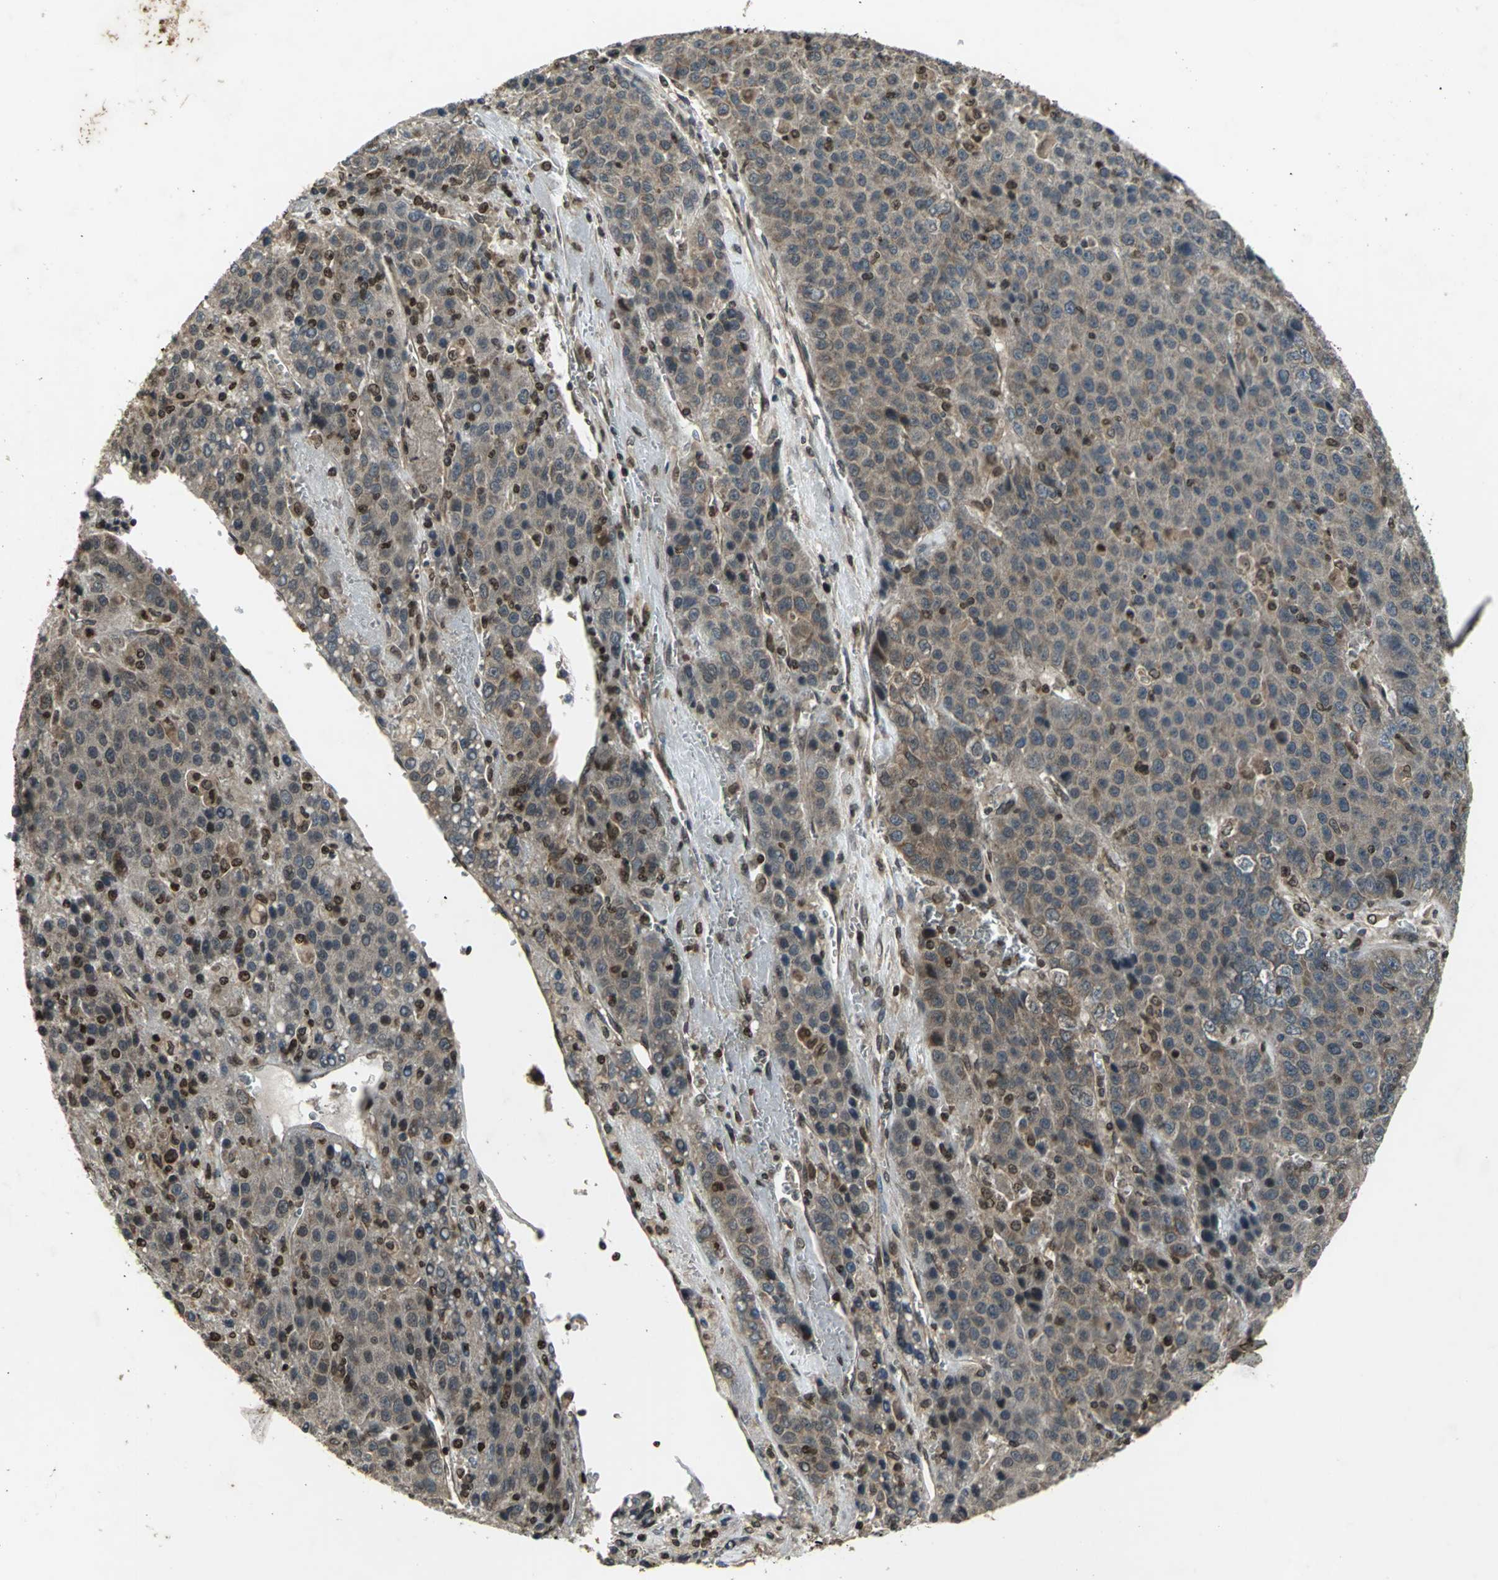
{"staining": {"intensity": "moderate", "quantity": ">75%", "location": "cytoplasmic/membranous"}, "tissue": "liver cancer", "cell_type": "Tumor cells", "image_type": "cancer", "snomed": [{"axis": "morphology", "description": "Carcinoma, Hepatocellular, NOS"}, {"axis": "topography", "description": "Liver"}], "caption": "The immunohistochemical stain labels moderate cytoplasmic/membranous positivity in tumor cells of liver cancer (hepatocellular carcinoma) tissue.", "gene": "AHR", "patient": {"sex": "female", "age": 53}}